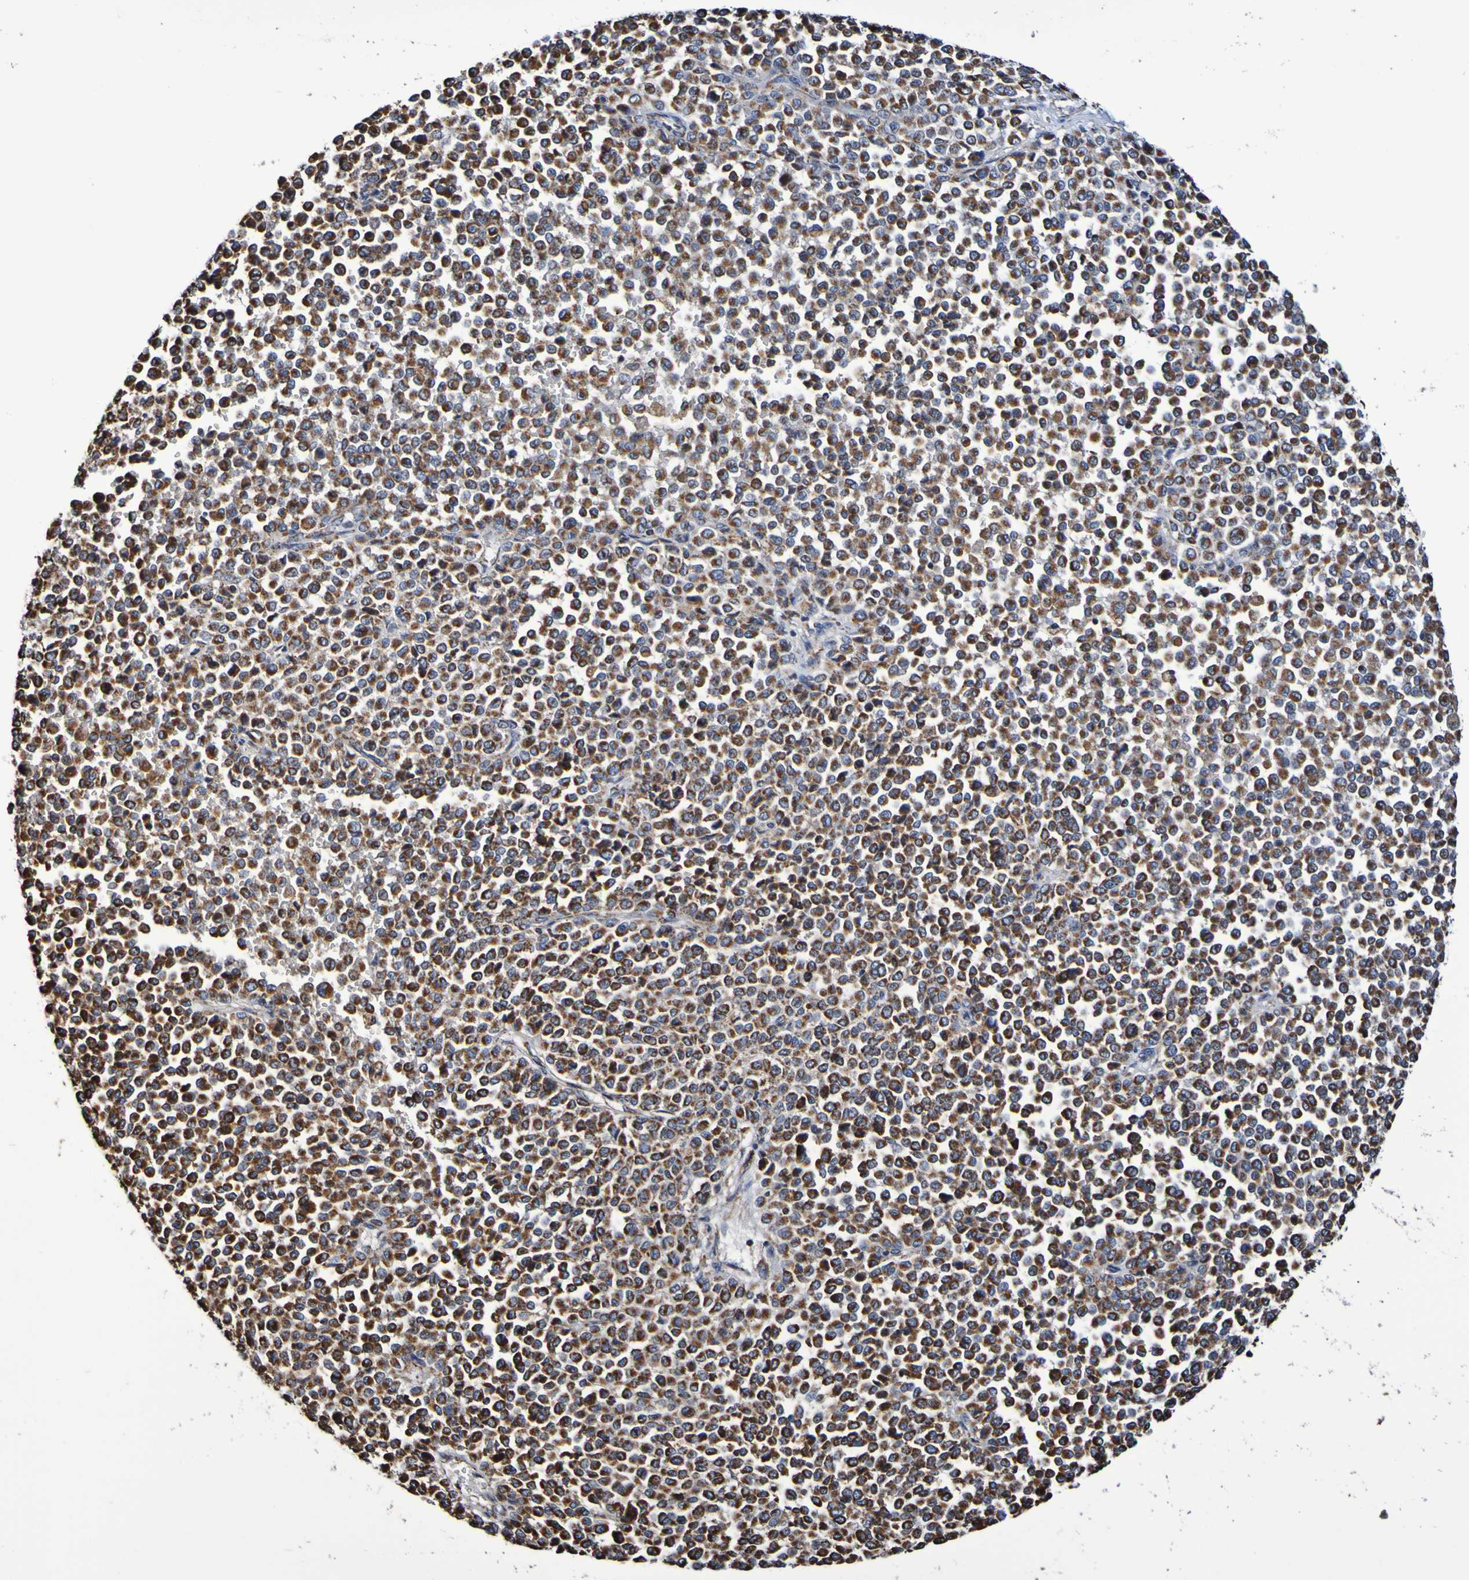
{"staining": {"intensity": "strong", "quantity": ">75%", "location": "cytoplasmic/membranous"}, "tissue": "melanoma", "cell_type": "Tumor cells", "image_type": "cancer", "snomed": [{"axis": "morphology", "description": "Malignant melanoma, Metastatic site"}, {"axis": "topography", "description": "Pancreas"}], "caption": "IHC histopathology image of neoplastic tissue: malignant melanoma (metastatic site) stained using immunohistochemistry reveals high levels of strong protein expression localized specifically in the cytoplasmic/membranous of tumor cells, appearing as a cytoplasmic/membranous brown color.", "gene": "IL18R1", "patient": {"sex": "female", "age": 30}}